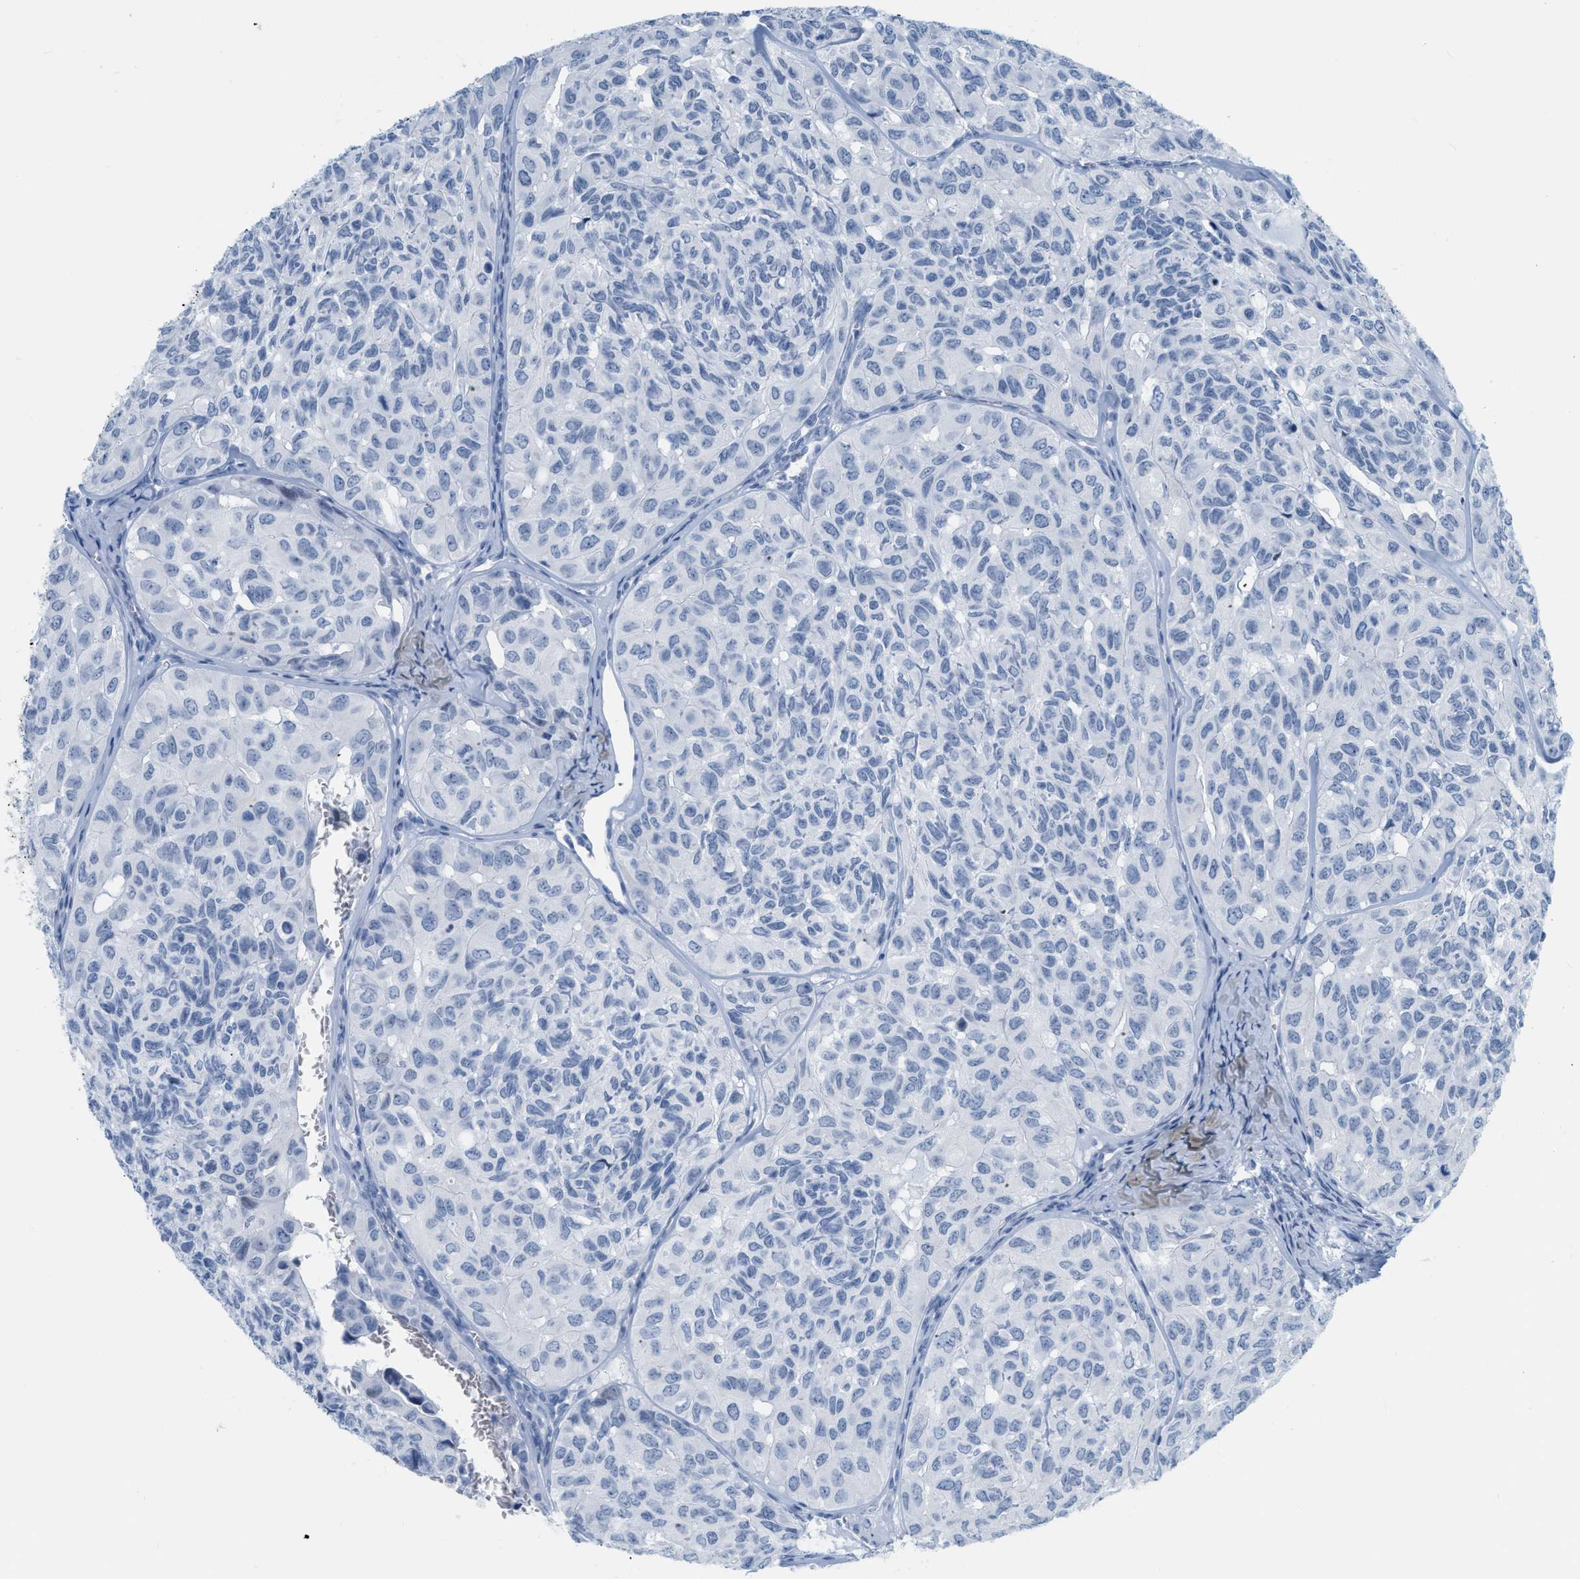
{"staining": {"intensity": "negative", "quantity": "none", "location": "none"}, "tissue": "head and neck cancer", "cell_type": "Tumor cells", "image_type": "cancer", "snomed": [{"axis": "morphology", "description": "Adenocarcinoma, NOS"}, {"axis": "topography", "description": "Salivary gland, NOS"}, {"axis": "topography", "description": "Head-Neck"}], "caption": "Immunohistochemical staining of head and neck cancer (adenocarcinoma) displays no significant staining in tumor cells.", "gene": "DES", "patient": {"sex": "female", "age": 76}}